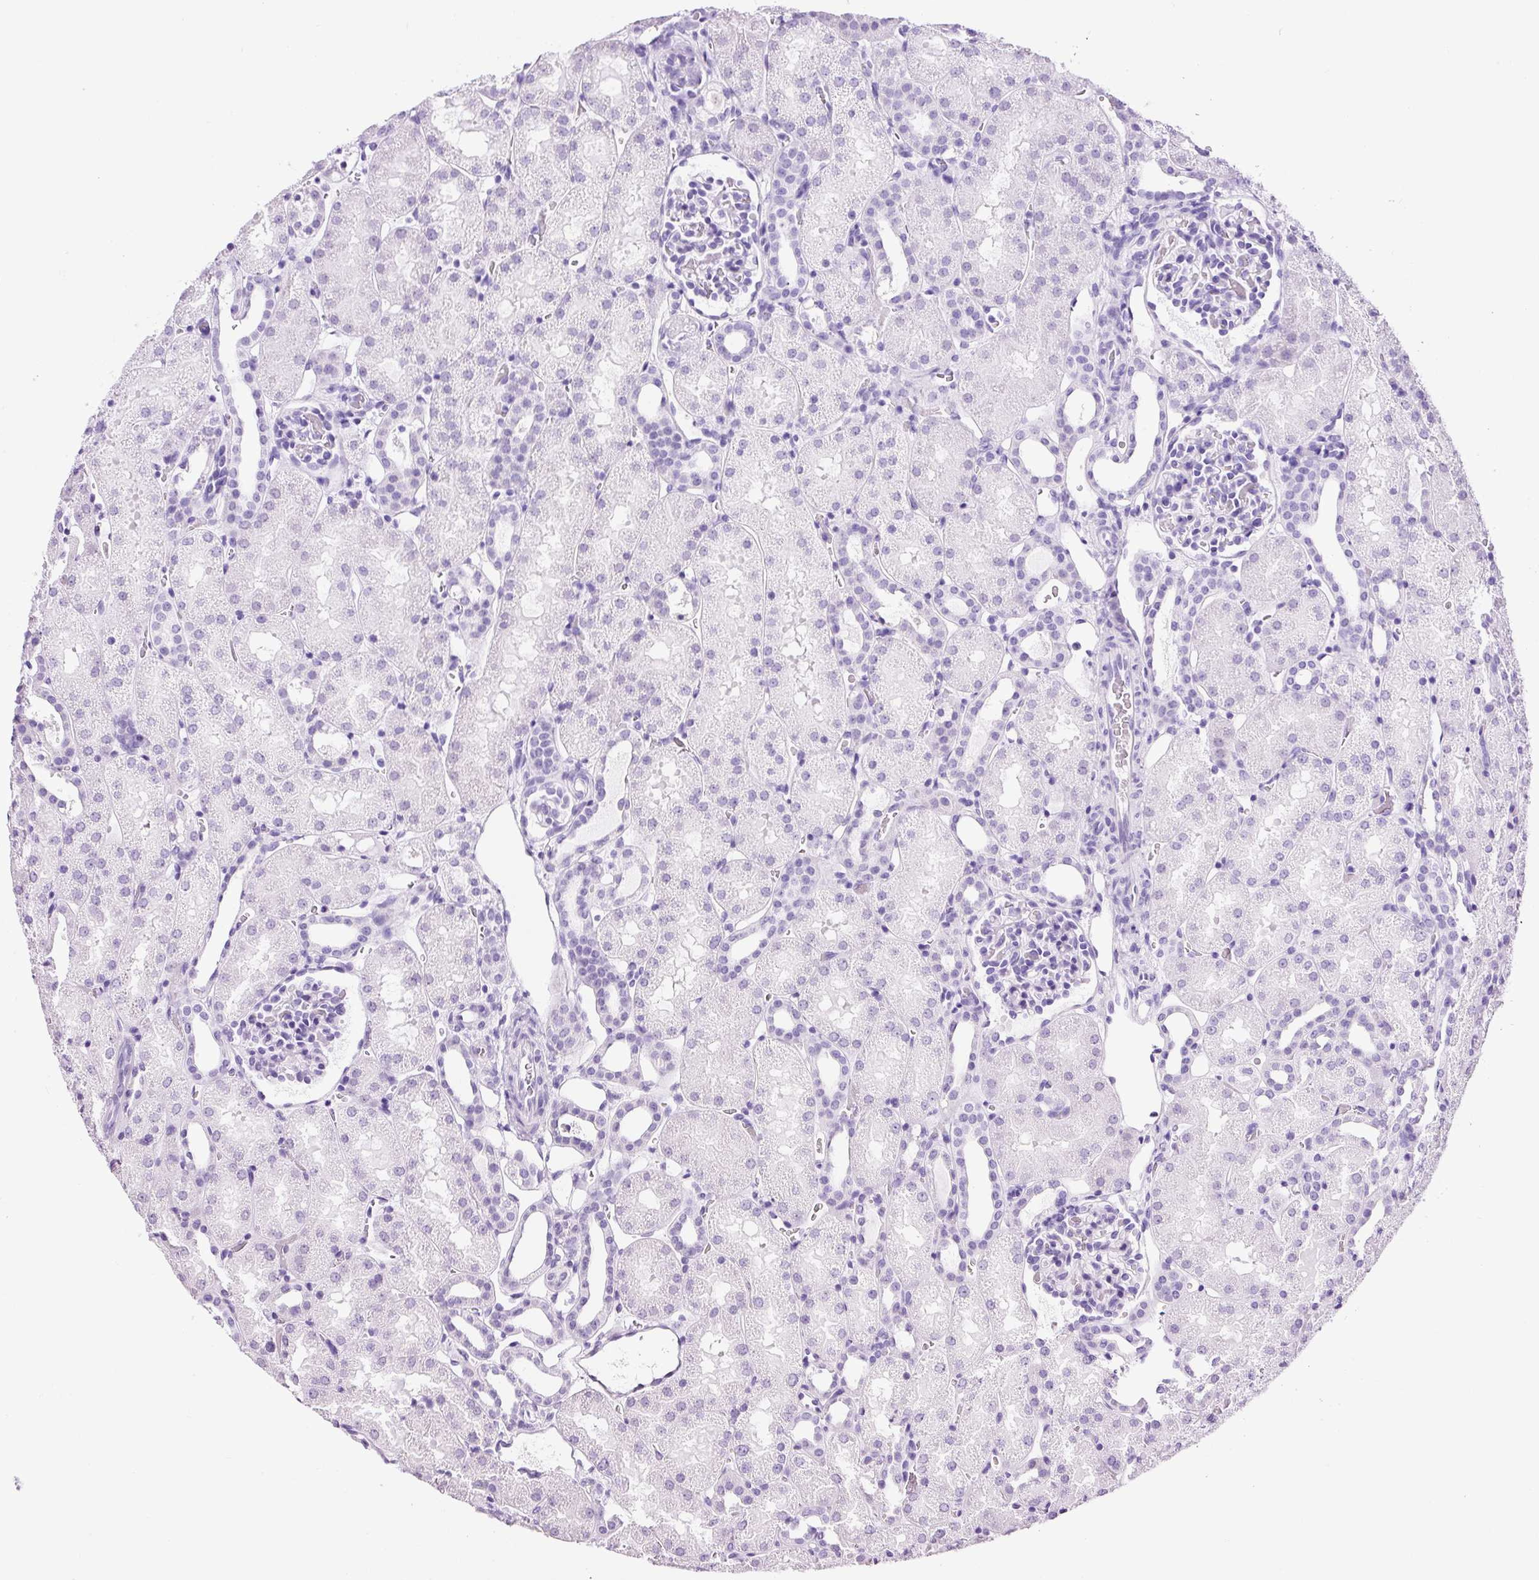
{"staining": {"intensity": "negative", "quantity": "none", "location": "none"}, "tissue": "kidney", "cell_type": "Cells in glomeruli", "image_type": "normal", "snomed": [{"axis": "morphology", "description": "Normal tissue, NOS"}, {"axis": "topography", "description": "Kidney"}], "caption": "There is no significant positivity in cells in glomeruli of kidney. (Brightfield microscopy of DAB immunohistochemistry (IHC) at high magnification).", "gene": "ADSS1", "patient": {"sex": "male", "age": 2}}